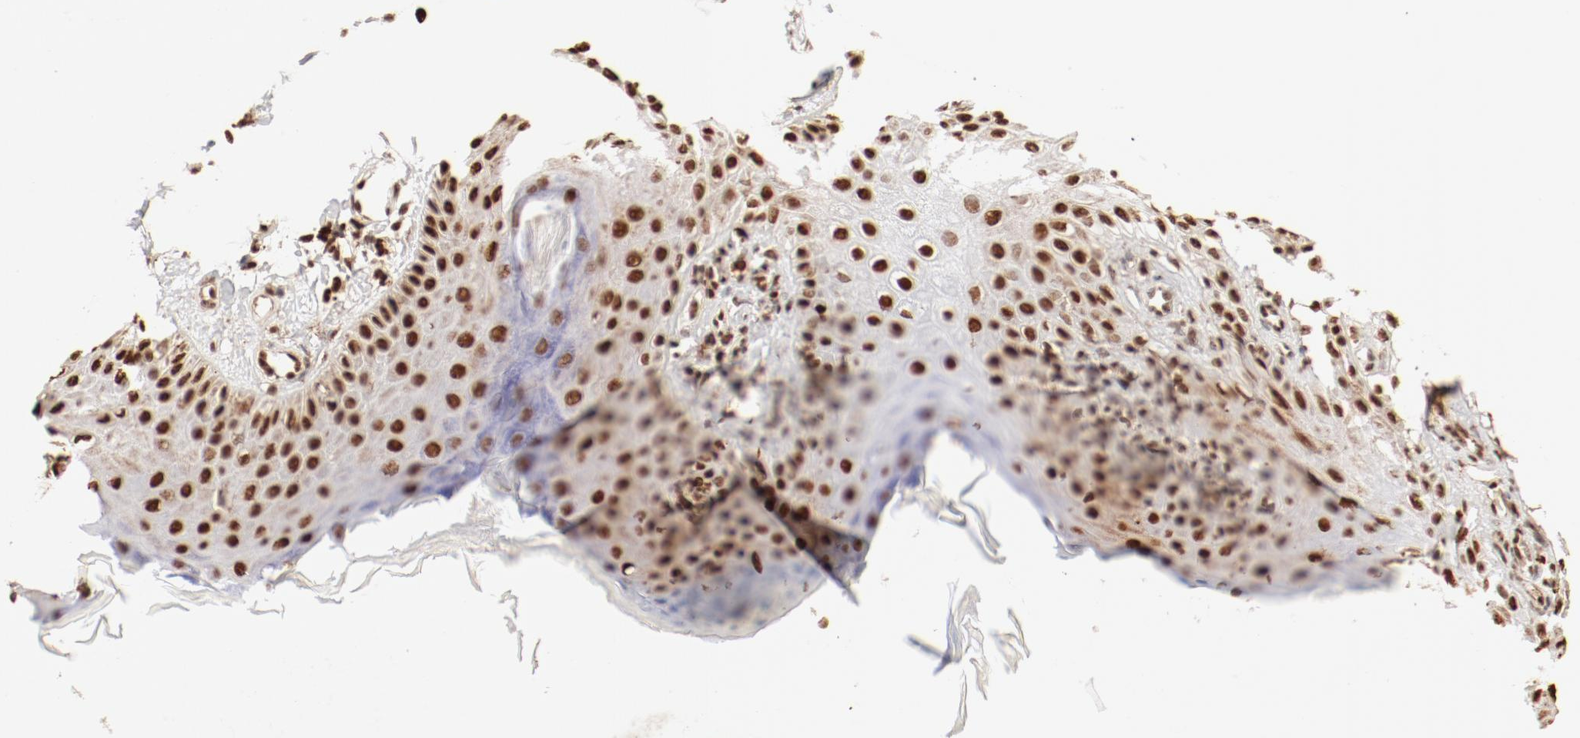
{"staining": {"intensity": "strong", "quantity": ">75%", "location": "nuclear"}, "tissue": "skin cancer", "cell_type": "Tumor cells", "image_type": "cancer", "snomed": [{"axis": "morphology", "description": "Squamous cell carcinoma, NOS"}, {"axis": "topography", "description": "Skin"}], "caption": "Immunohistochemical staining of squamous cell carcinoma (skin) demonstrates strong nuclear protein expression in approximately >75% of tumor cells. Immunohistochemistry (ihc) stains the protein of interest in brown and the nuclei are stained blue.", "gene": "FAM50A", "patient": {"sex": "female", "age": 40}}